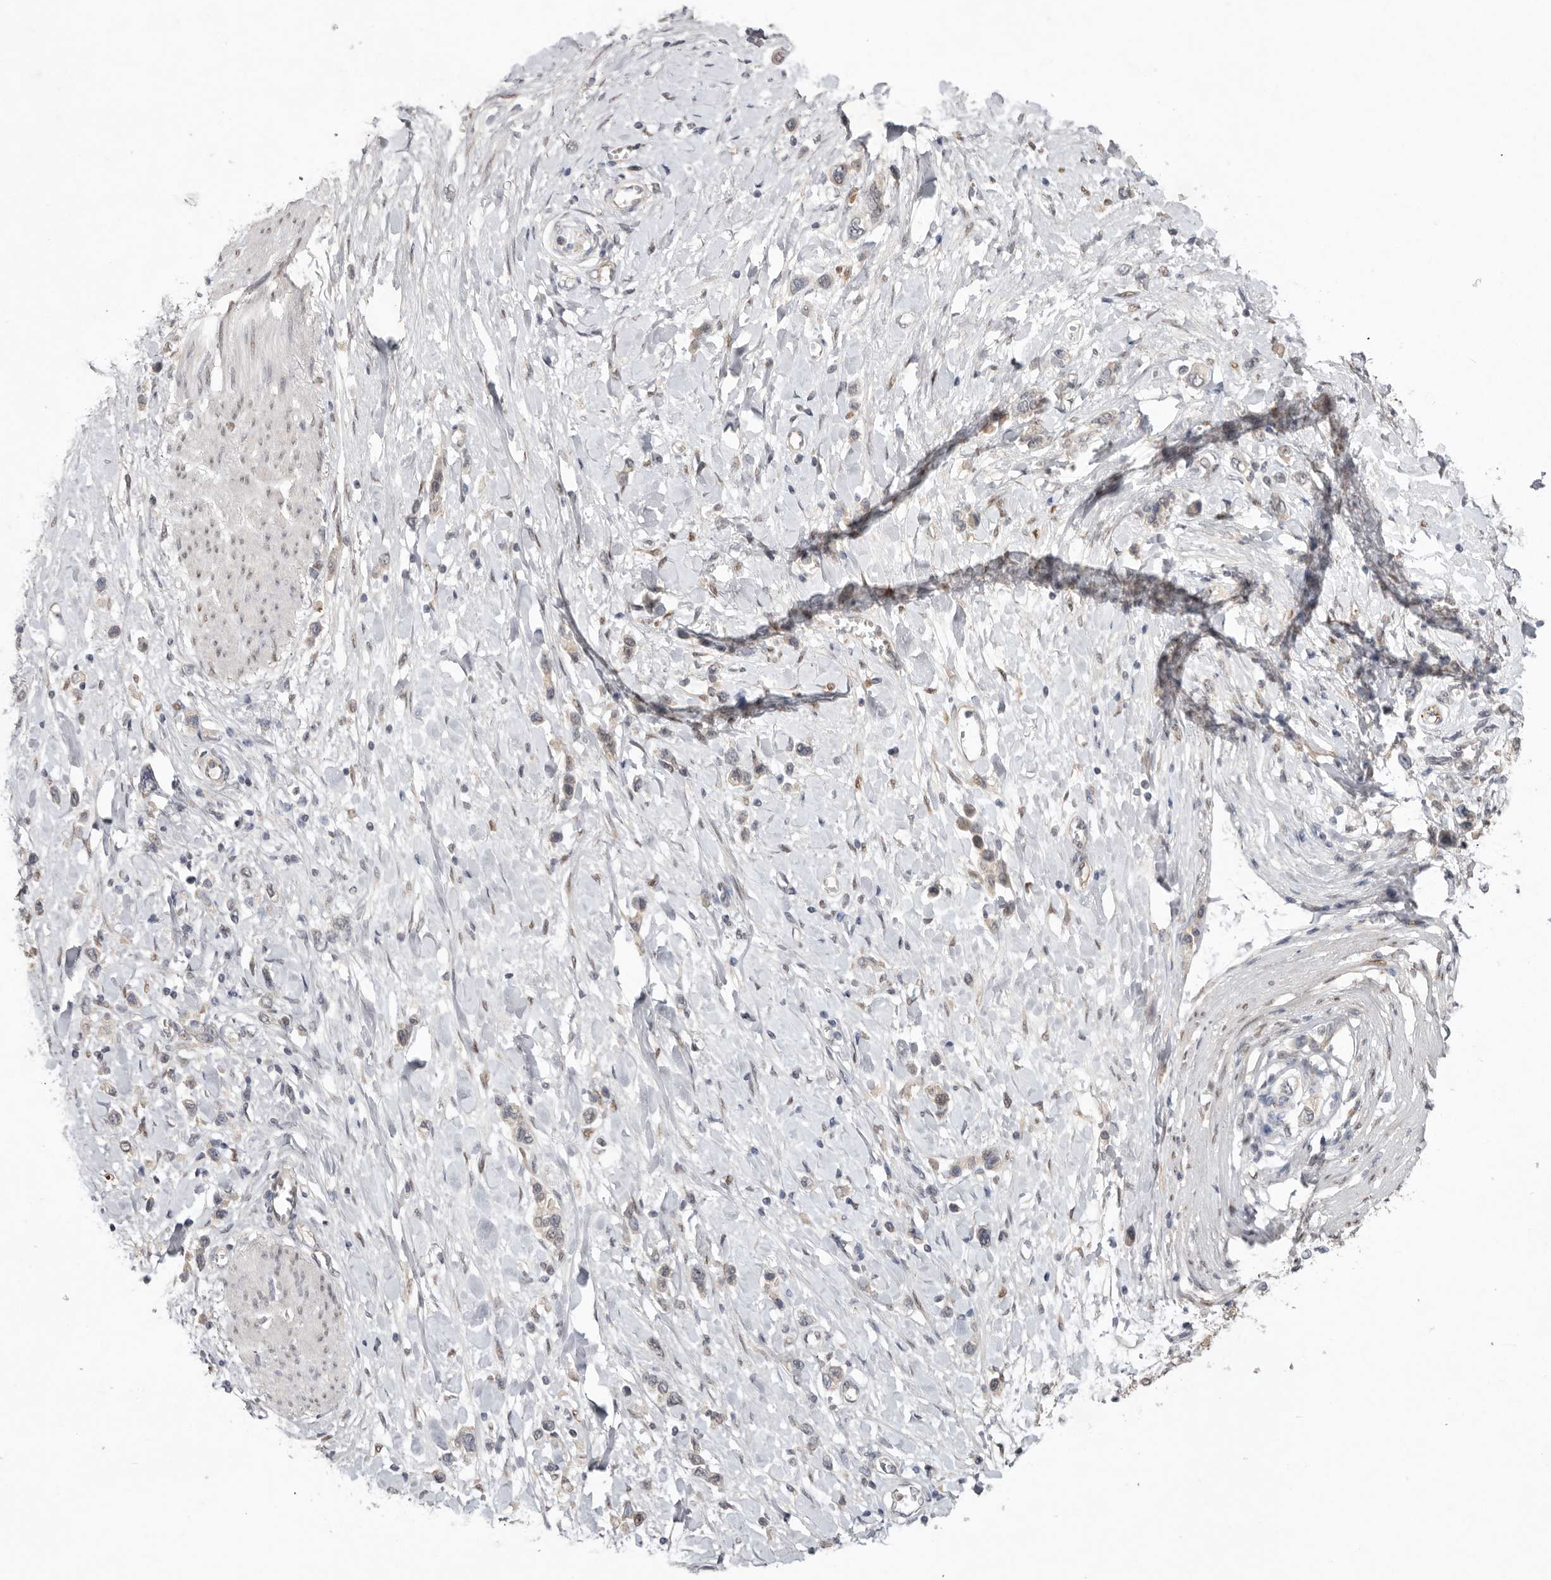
{"staining": {"intensity": "weak", "quantity": "<25%", "location": "cytoplasmic/membranous"}, "tissue": "stomach cancer", "cell_type": "Tumor cells", "image_type": "cancer", "snomed": [{"axis": "morphology", "description": "Adenocarcinoma, NOS"}, {"axis": "topography", "description": "Stomach"}], "caption": "Immunohistochemical staining of human stomach adenocarcinoma exhibits no significant expression in tumor cells.", "gene": "TADA1", "patient": {"sex": "female", "age": 65}}